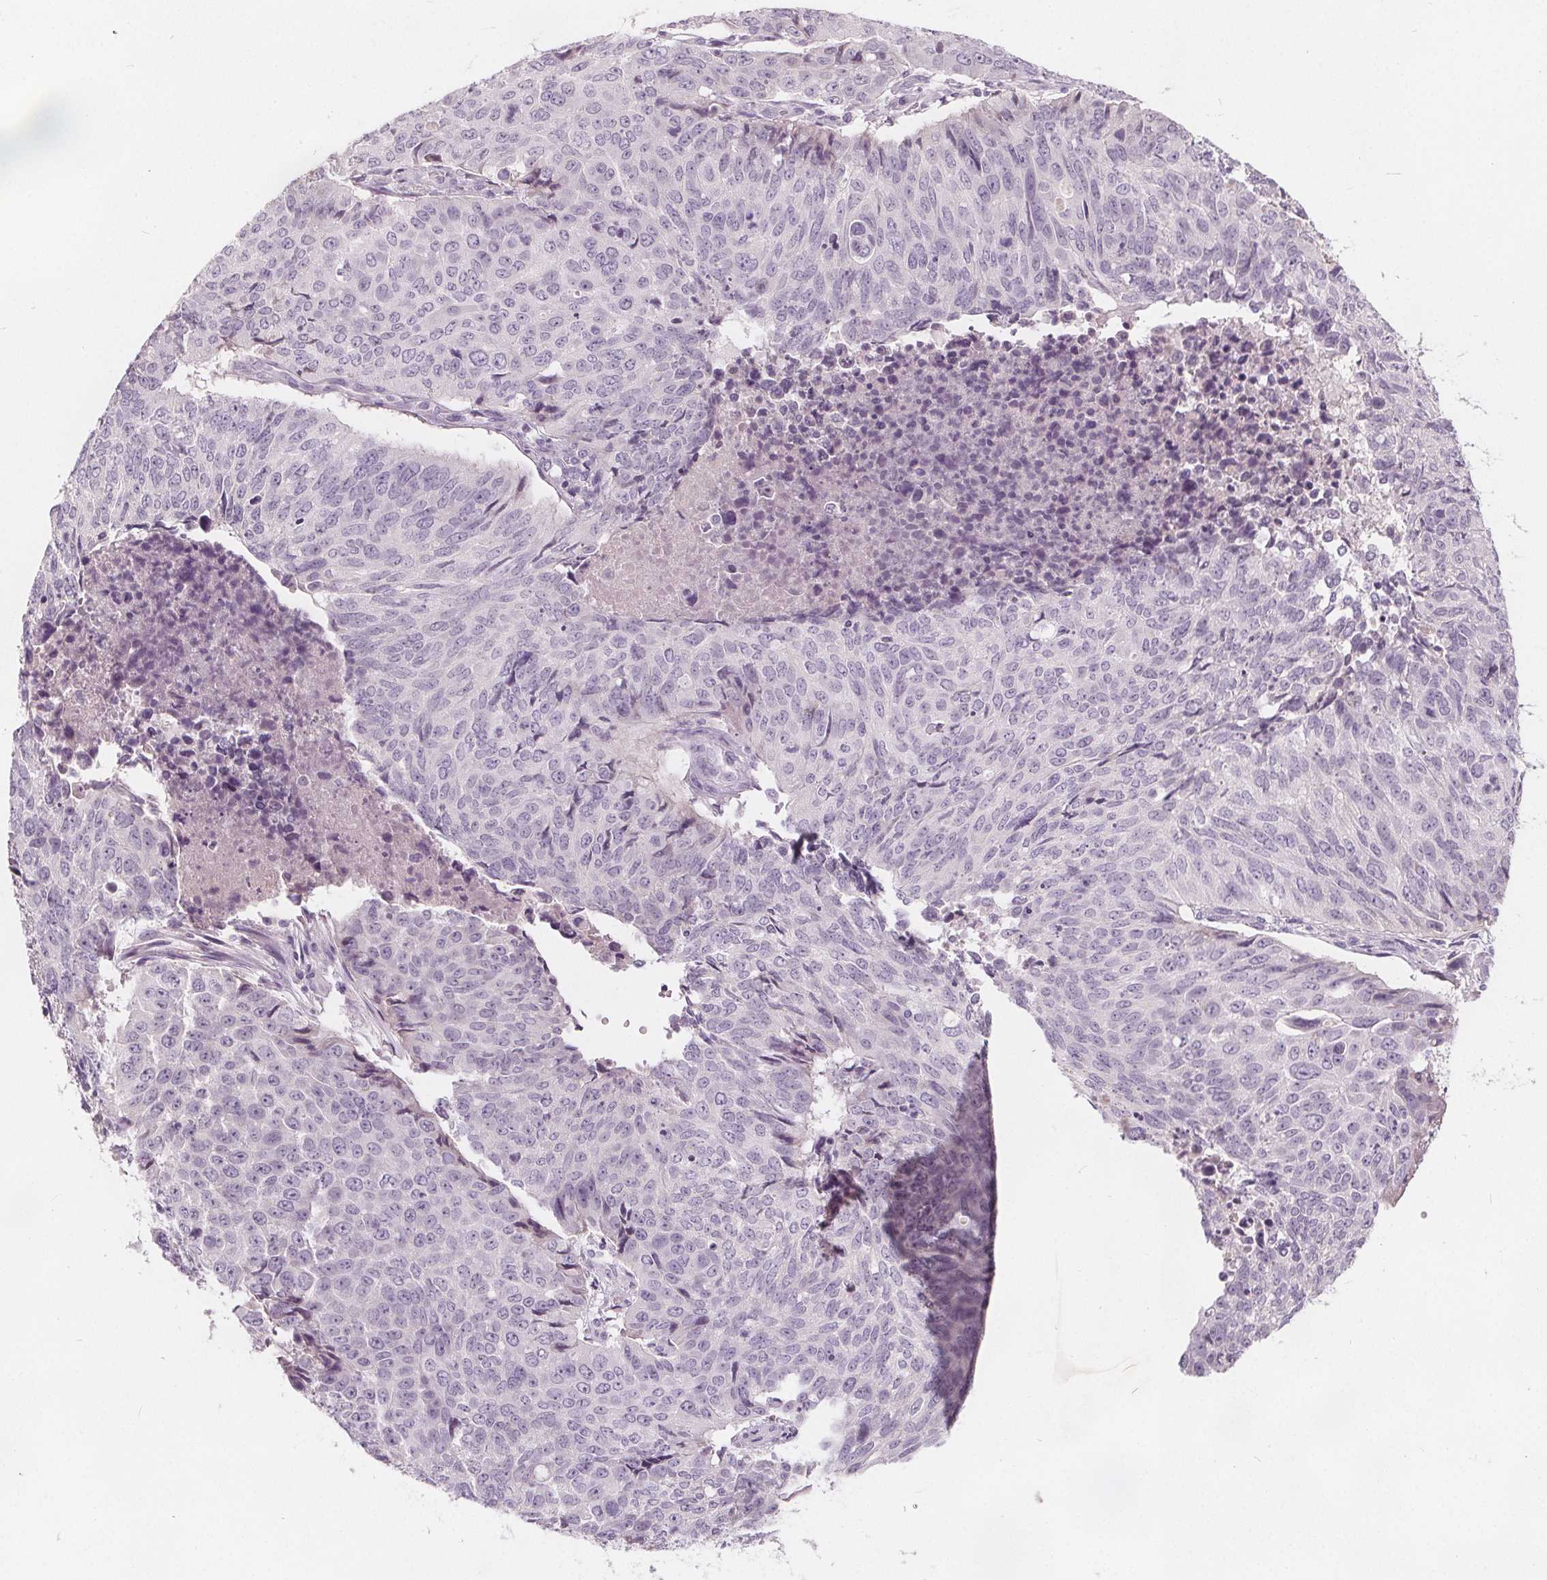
{"staining": {"intensity": "negative", "quantity": "none", "location": "none"}, "tissue": "lung cancer", "cell_type": "Tumor cells", "image_type": "cancer", "snomed": [{"axis": "morphology", "description": "Normal tissue, NOS"}, {"axis": "morphology", "description": "Squamous cell carcinoma, NOS"}, {"axis": "topography", "description": "Bronchus"}, {"axis": "topography", "description": "Lung"}], "caption": "IHC histopathology image of neoplastic tissue: lung squamous cell carcinoma stained with DAB (3,3'-diaminobenzidine) demonstrates no significant protein expression in tumor cells.", "gene": "PLA2G2E", "patient": {"sex": "male", "age": 64}}